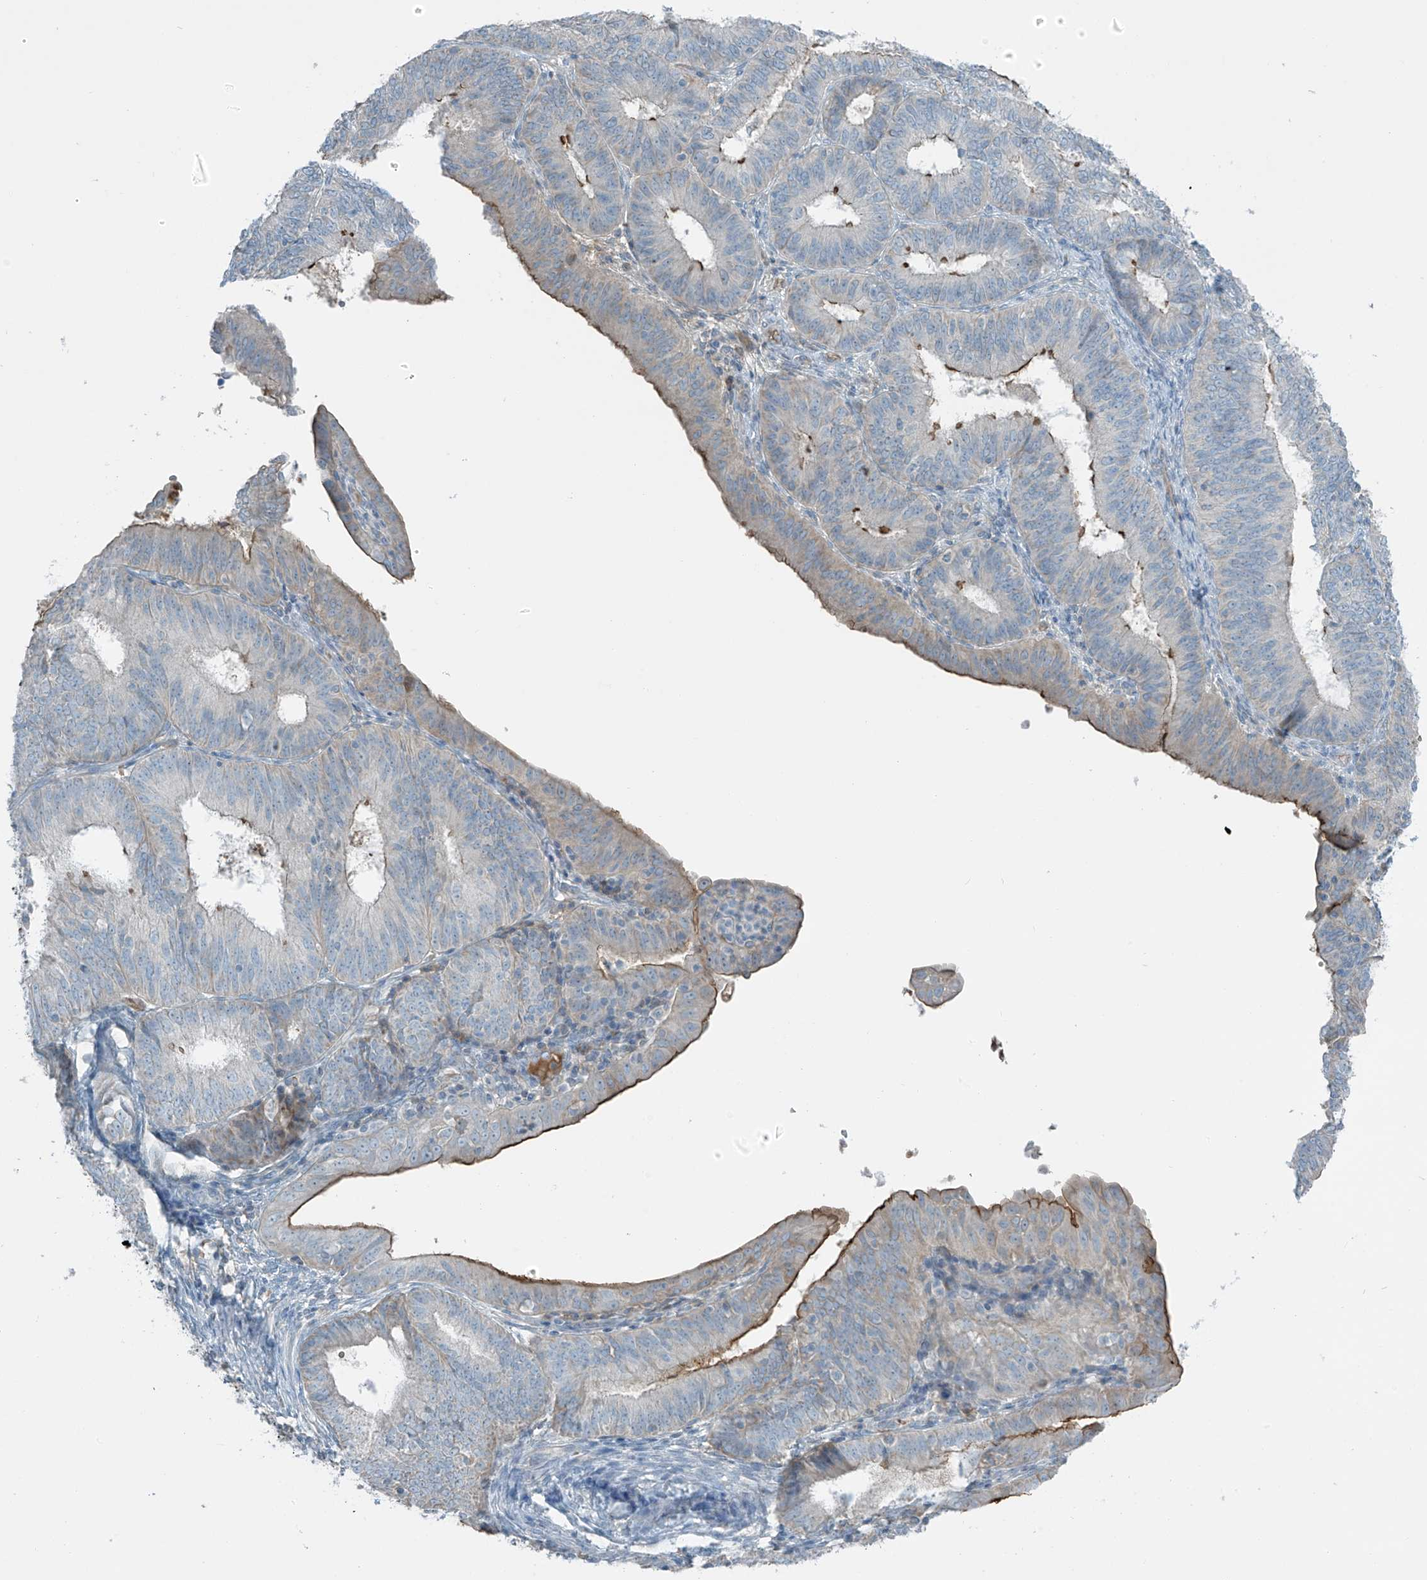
{"staining": {"intensity": "moderate", "quantity": "<25%", "location": "cytoplasmic/membranous"}, "tissue": "endometrial cancer", "cell_type": "Tumor cells", "image_type": "cancer", "snomed": [{"axis": "morphology", "description": "Adenocarcinoma, NOS"}, {"axis": "topography", "description": "Endometrium"}], "caption": "Immunohistochemical staining of endometrial cancer (adenocarcinoma) exhibits moderate cytoplasmic/membranous protein positivity in about <25% of tumor cells.", "gene": "FAM131C", "patient": {"sex": "female", "age": 51}}